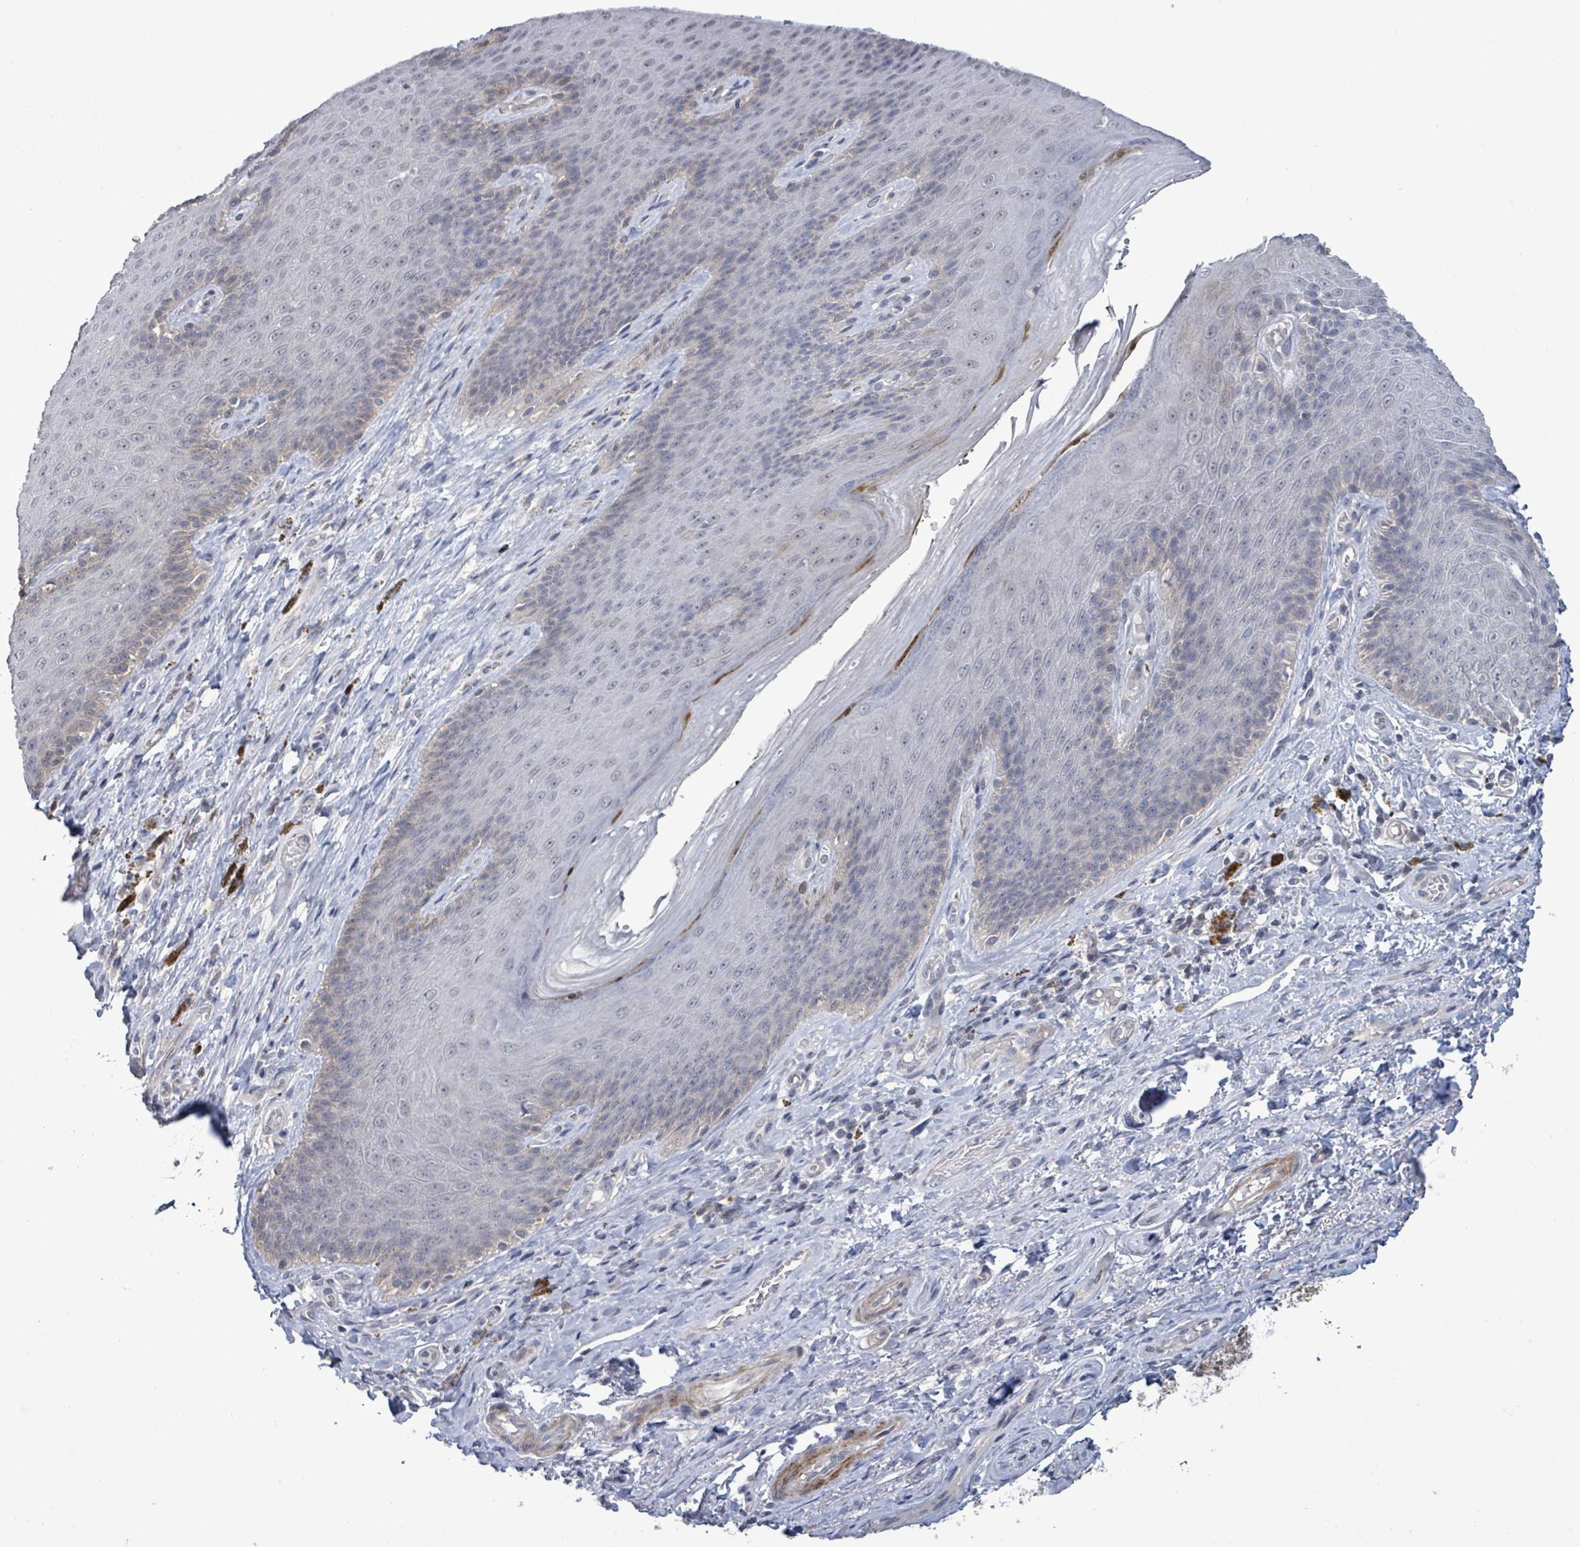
{"staining": {"intensity": "negative", "quantity": "none", "location": "none"}, "tissue": "skin", "cell_type": "Epidermal cells", "image_type": "normal", "snomed": [{"axis": "morphology", "description": "Normal tissue, NOS"}, {"axis": "topography", "description": "Anal"}, {"axis": "topography", "description": "Peripheral nerve tissue"}], "caption": "This is an IHC histopathology image of normal skin. There is no positivity in epidermal cells.", "gene": "AMMECR1", "patient": {"sex": "male", "age": 53}}